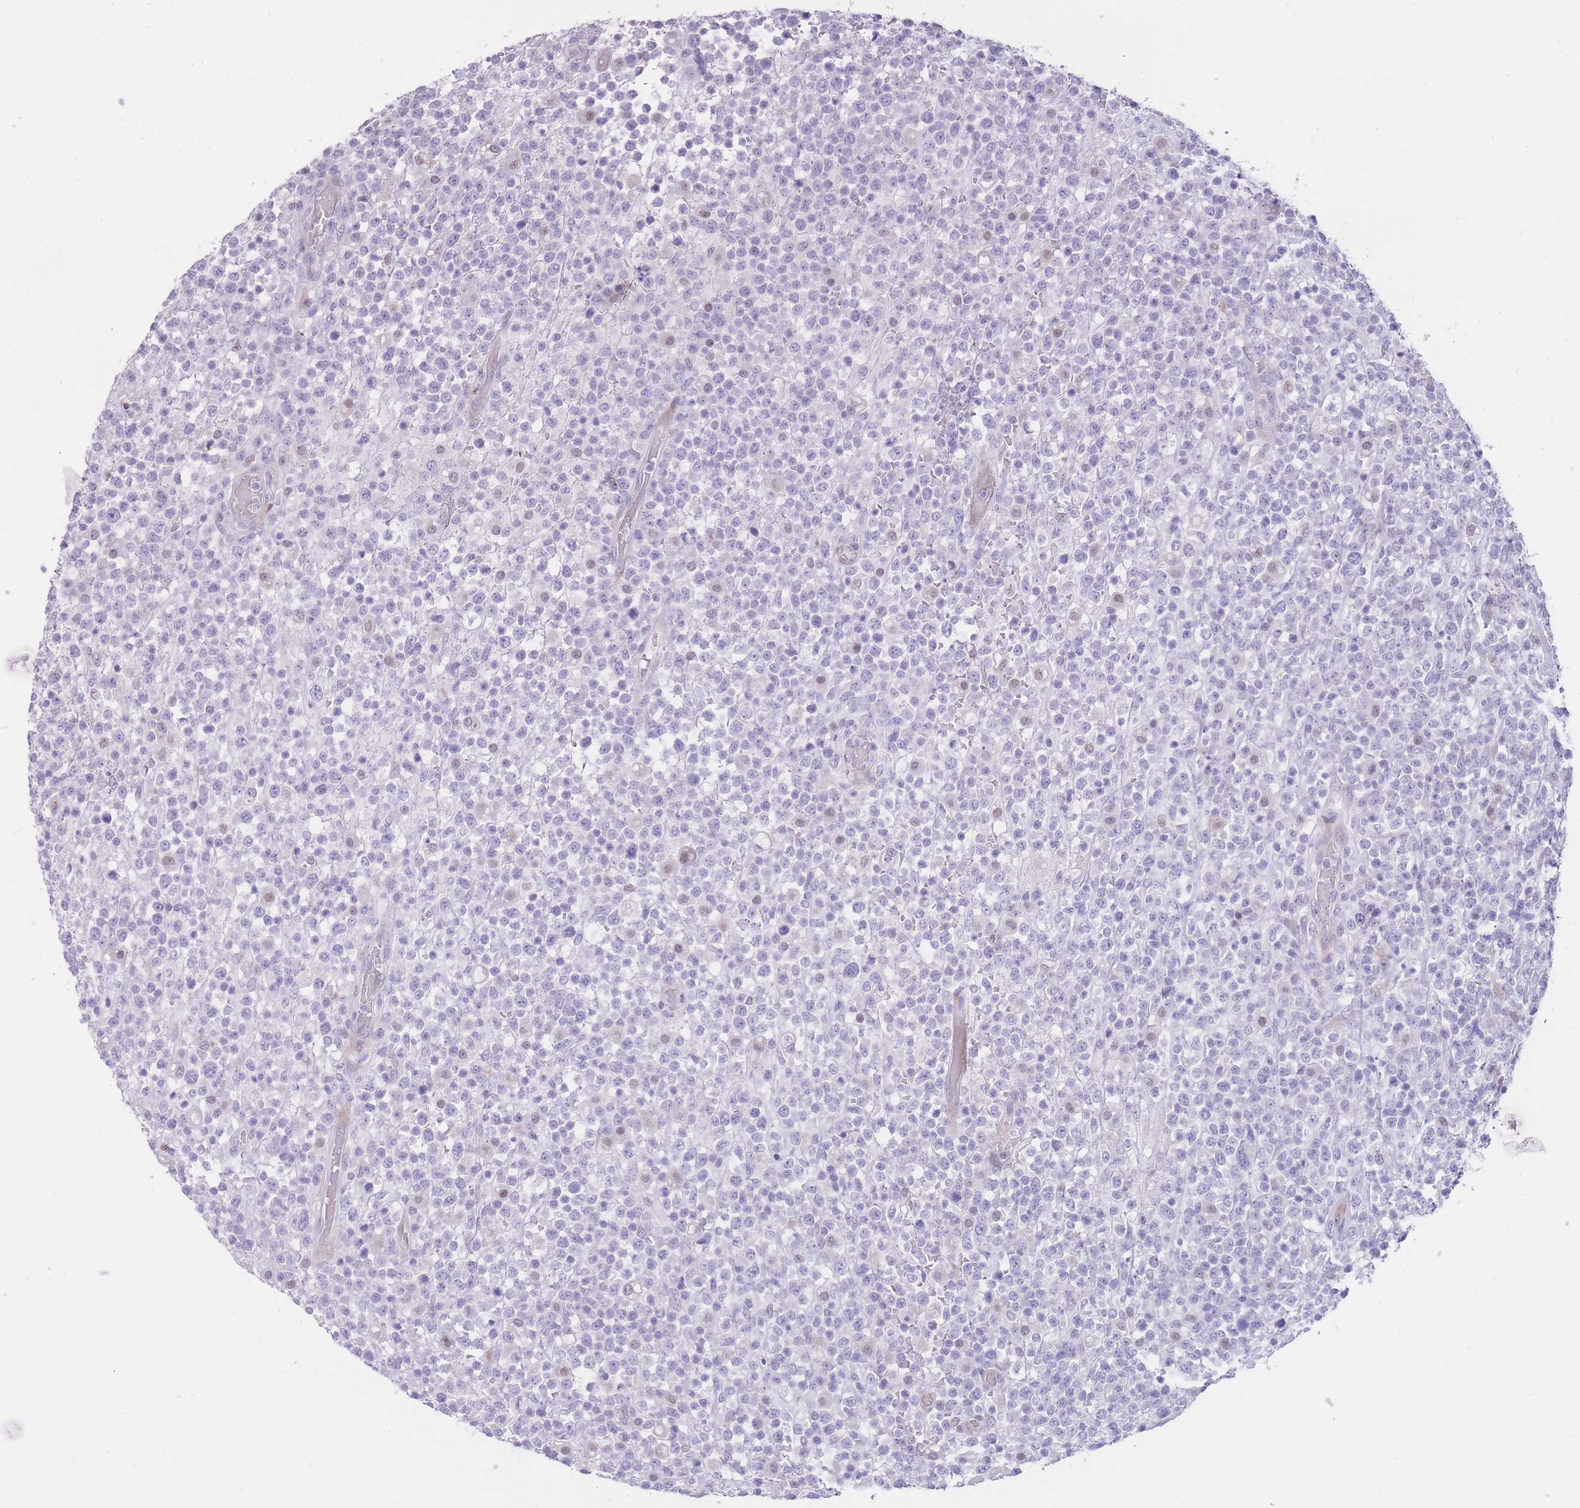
{"staining": {"intensity": "negative", "quantity": "none", "location": "none"}, "tissue": "lymphoma", "cell_type": "Tumor cells", "image_type": "cancer", "snomed": [{"axis": "morphology", "description": "Malignant lymphoma, non-Hodgkin's type, High grade"}, {"axis": "topography", "description": "Colon"}], "caption": "Immunohistochemical staining of human lymphoma reveals no significant expression in tumor cells. The staining was performed using DAB (3,3'-diaminobenzidine) to visualize the protein expression in brown, while the nuclei were stained in blue with hematoxylin (Magnification: 20x).", "gene": "IMPG1", "patient": {"sex": "female", "age": 53}}